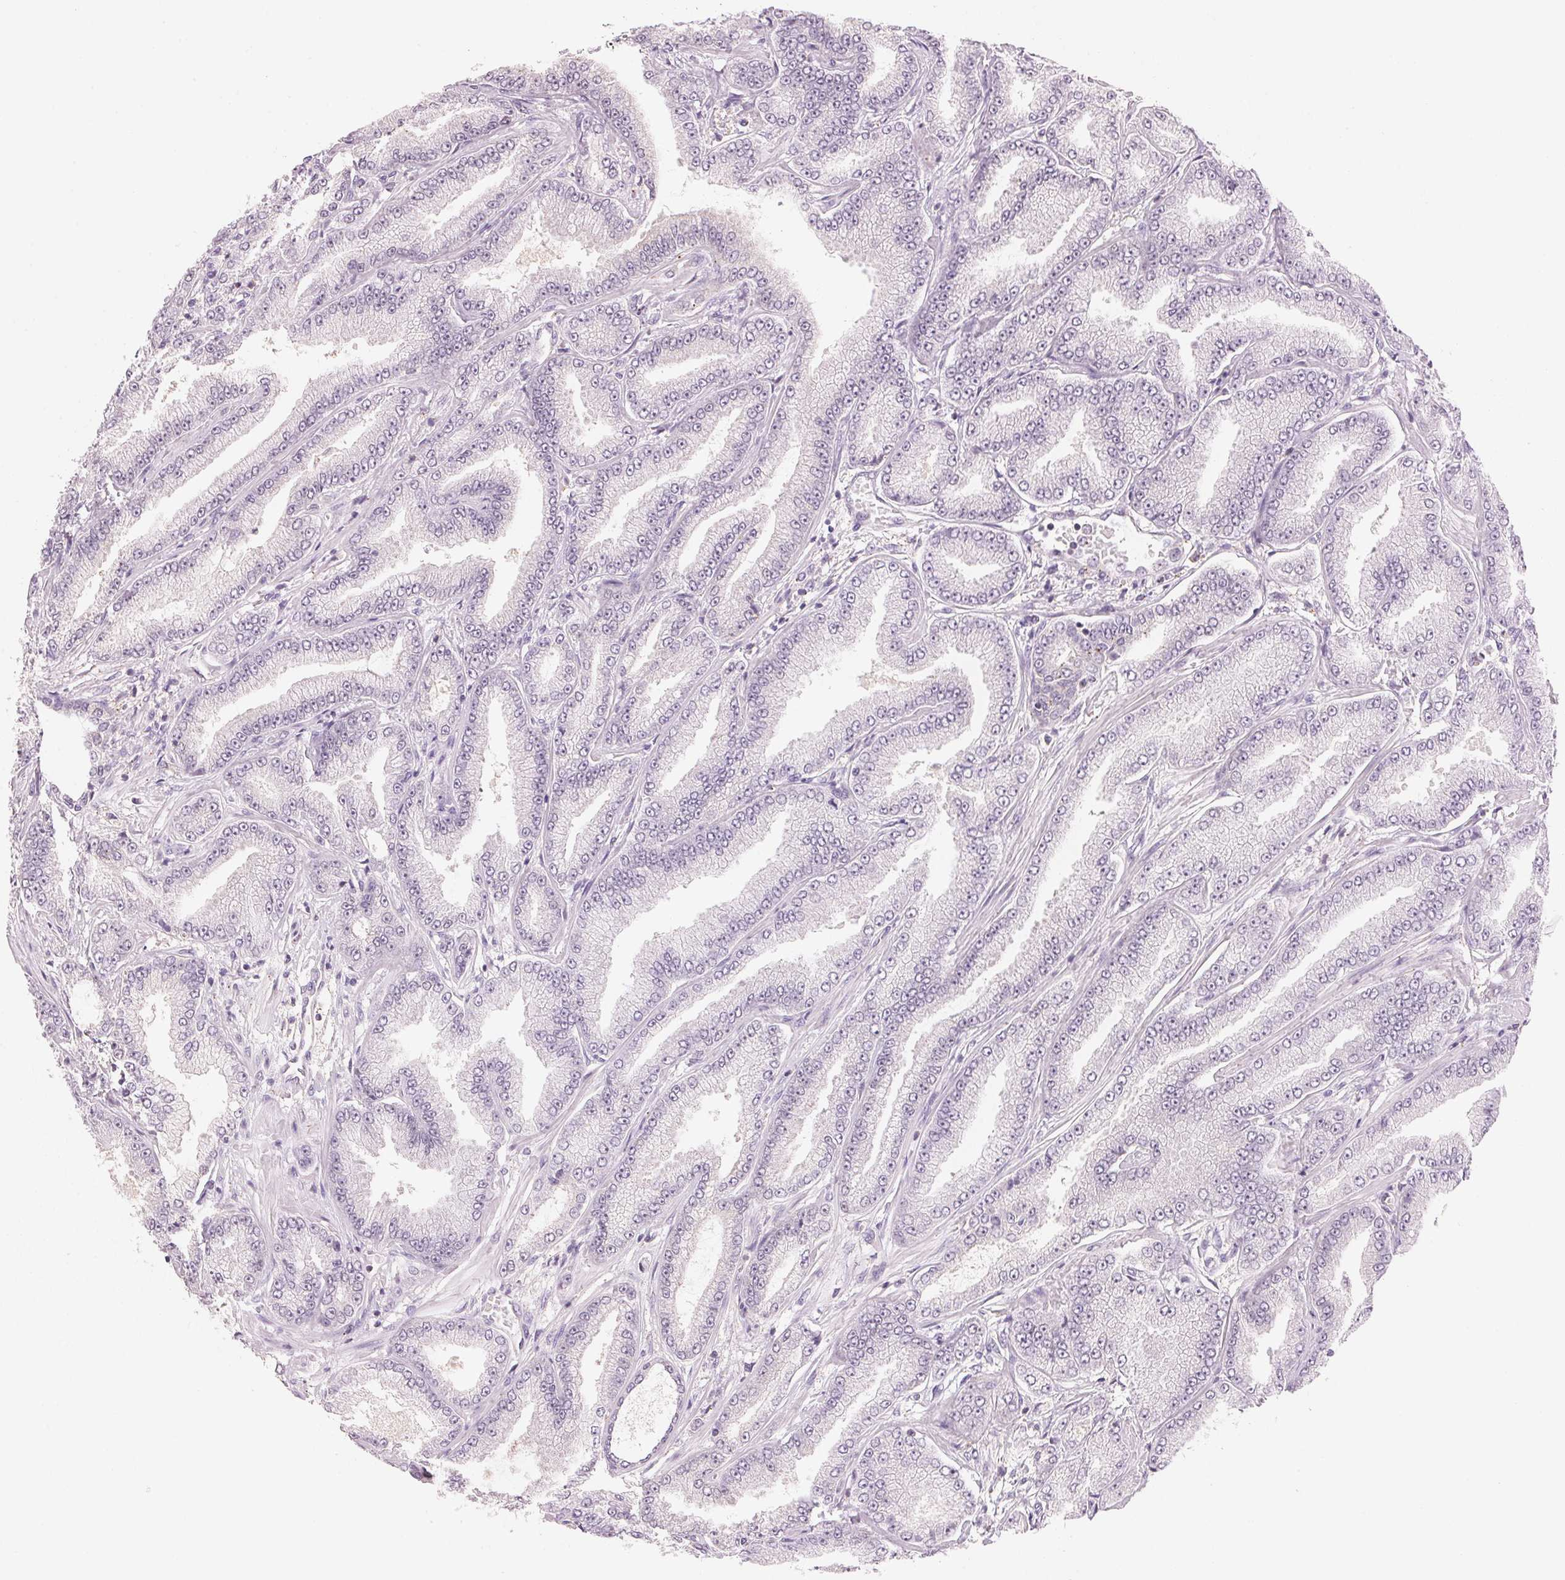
{"staining": {"intensity": "negative", "quantity": "none", "location": "none"}, "tissue": "prostate cancer", "cell_type": "Tumor cells", "image_type": "cancer", "snomed": [{"axis": "morphology", "description": "Adenocarcinoma, Low grade"}, {"axis": "topography", "description": "Prostate"}], "caption": "Protein analysis of prostate low-grade adenocarcinoma exhibits no significant expression in tumor cells.", "gene": "HOXB13", "patient": {"sex": "male", "age": 55}}